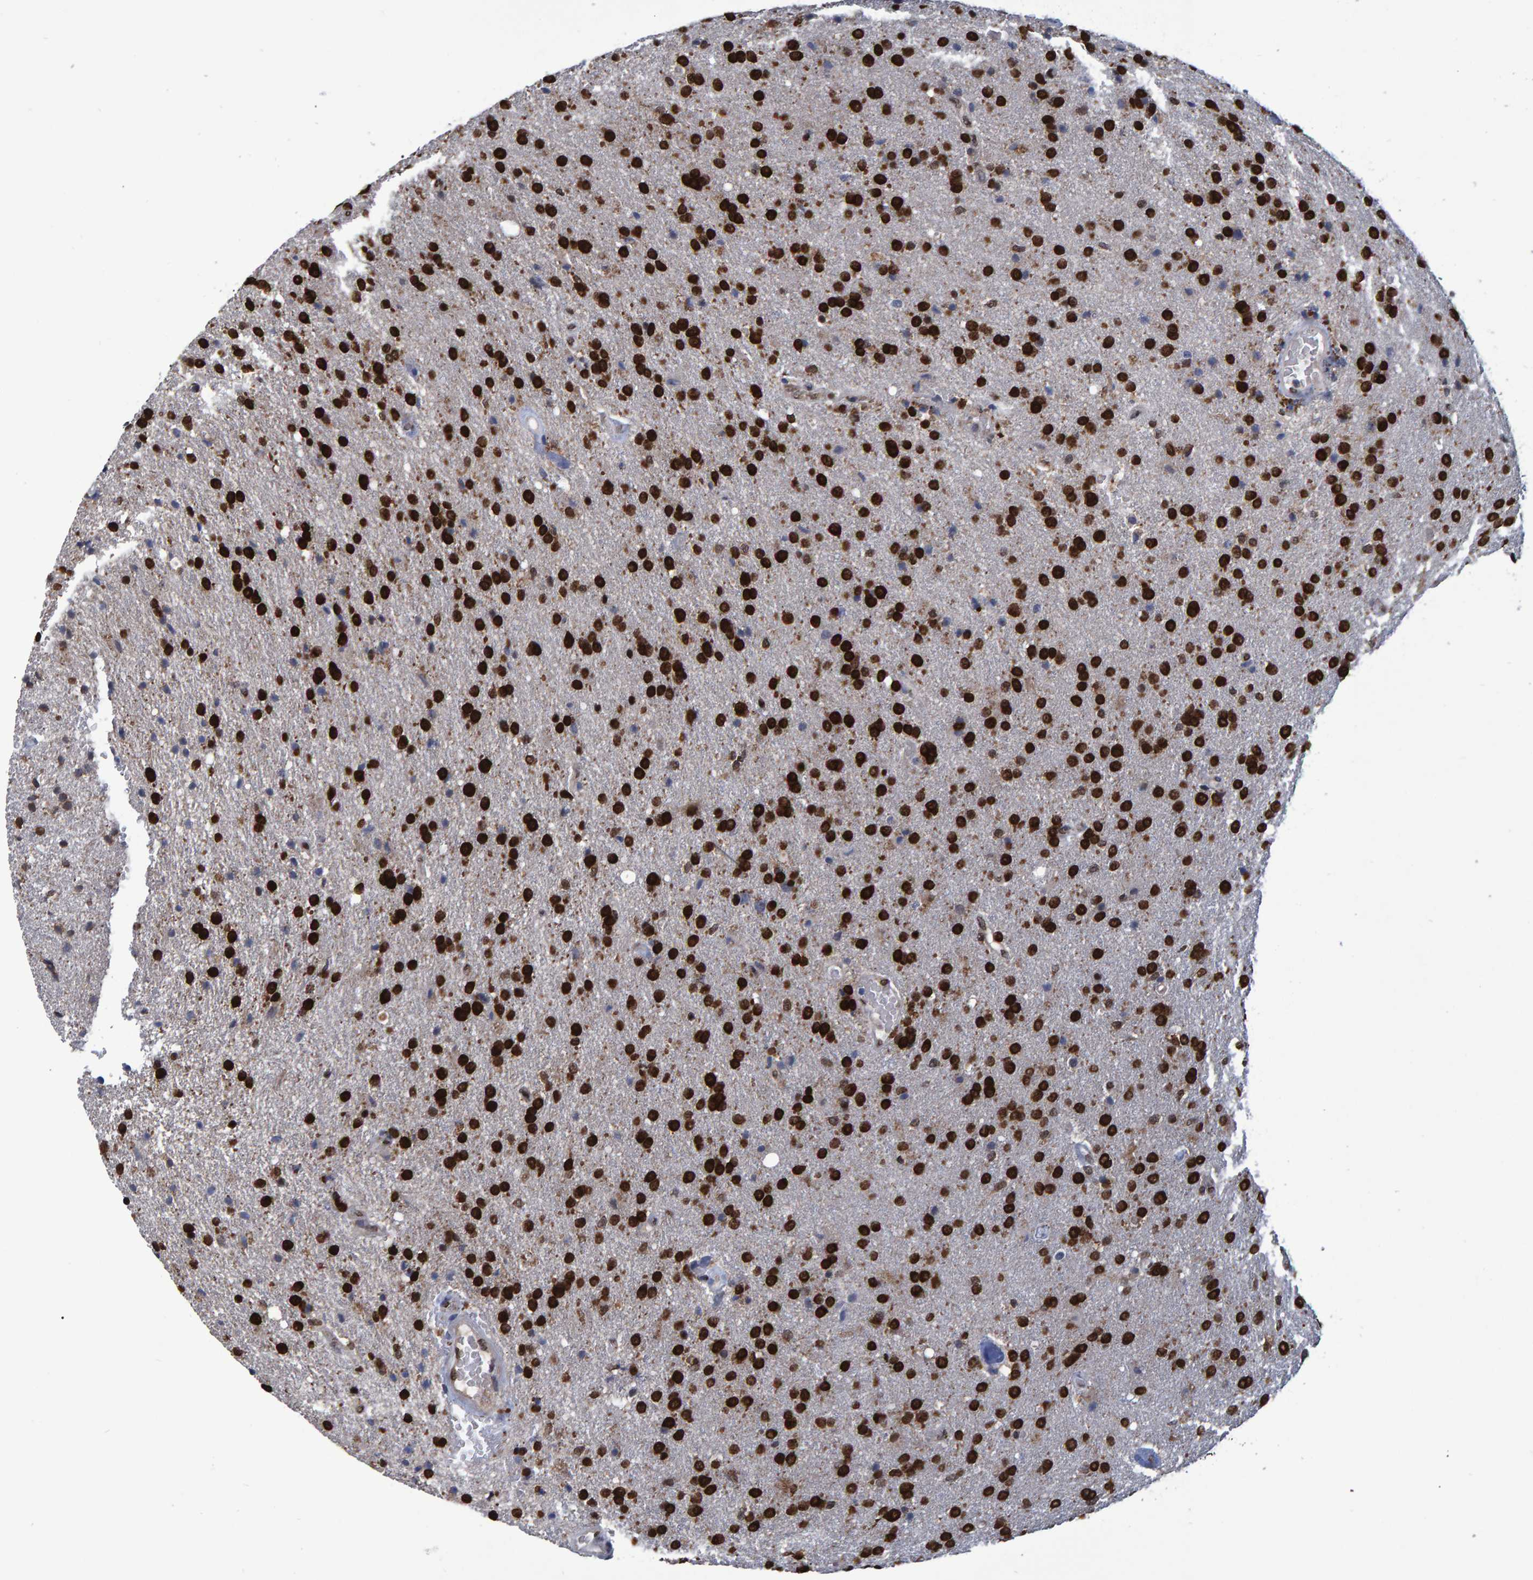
{"staining": {"intensity": "strong", "quantity": ">75%", "location": "nuclear"}, "tissue": "glioma", "cell_type": "Tumor cells", "image_type": "cancer", "snomed": [{"axis": "morphology", "description": "Glioma, malignant, High grade"}, {"axis": "topography", "description": "Brain"}], "caption": "Tumor cells demonstrate high levels of strong nuclear expression in about >75% of cells in glioma. Nuclei are stained in blue.", "gene": "QKI", "patient": {"sex": "male", "age": 72}}